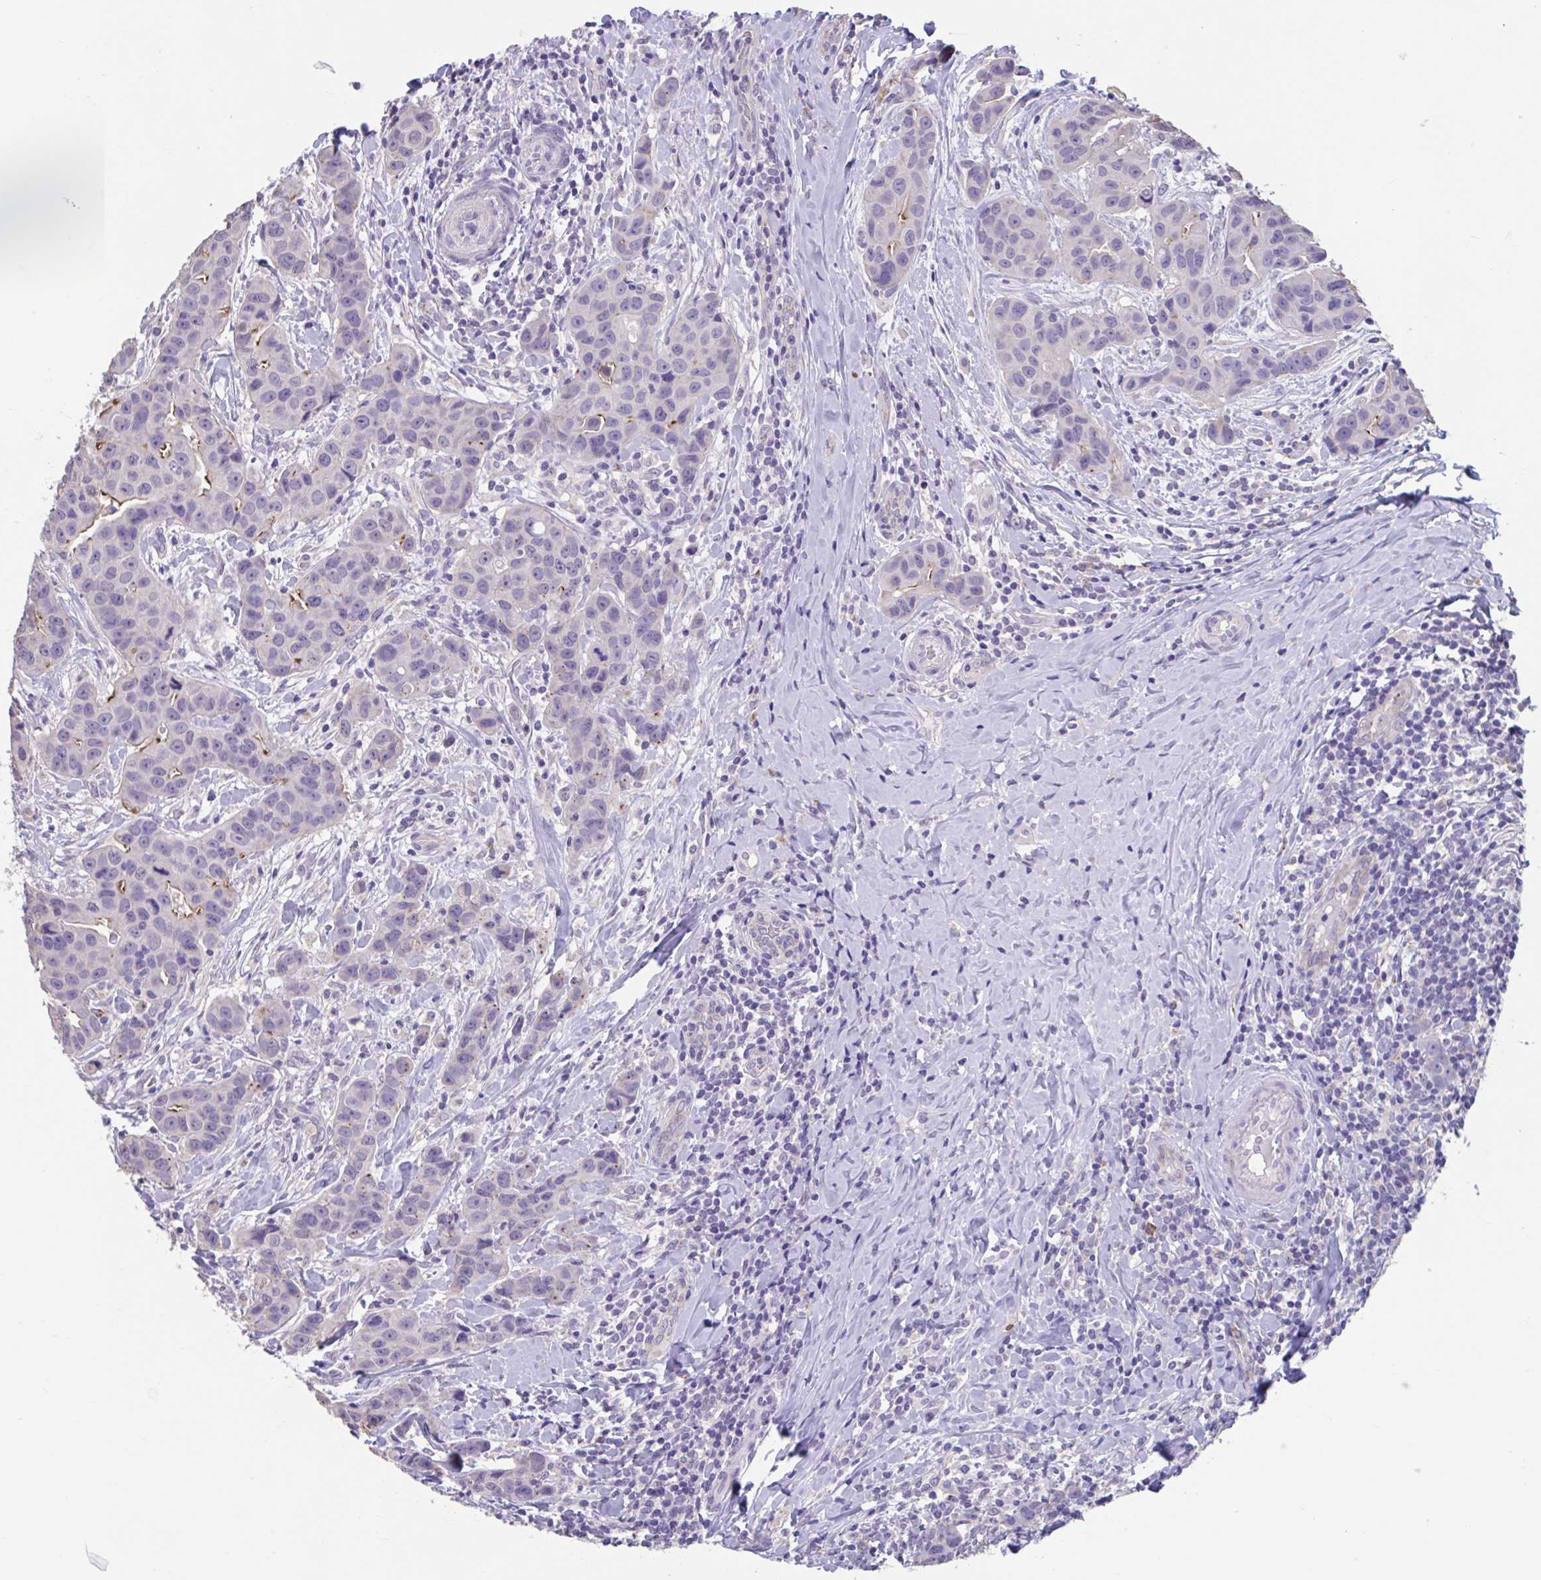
{"staining": {"intensity": "moderate", "quantity": "<25%", "location": "cytoplasmic/membranous"}, "tissue": "breast cancer", "cell_type": "Tumor cells", "image_type": "cancer", "snomed": [{"axis": "morphology", "description": "Duct carcinoma"}, {"axis": "topography", "description": "Breast"}], "caption": "High-power microscopy captured an IHC histopathology image of breast cancer, revealing moderate cytoplasmic/membranous staining in about <25% of tumor cells.", "gene": "GPR162", "patient": {"sex": "female", "age": 24}}